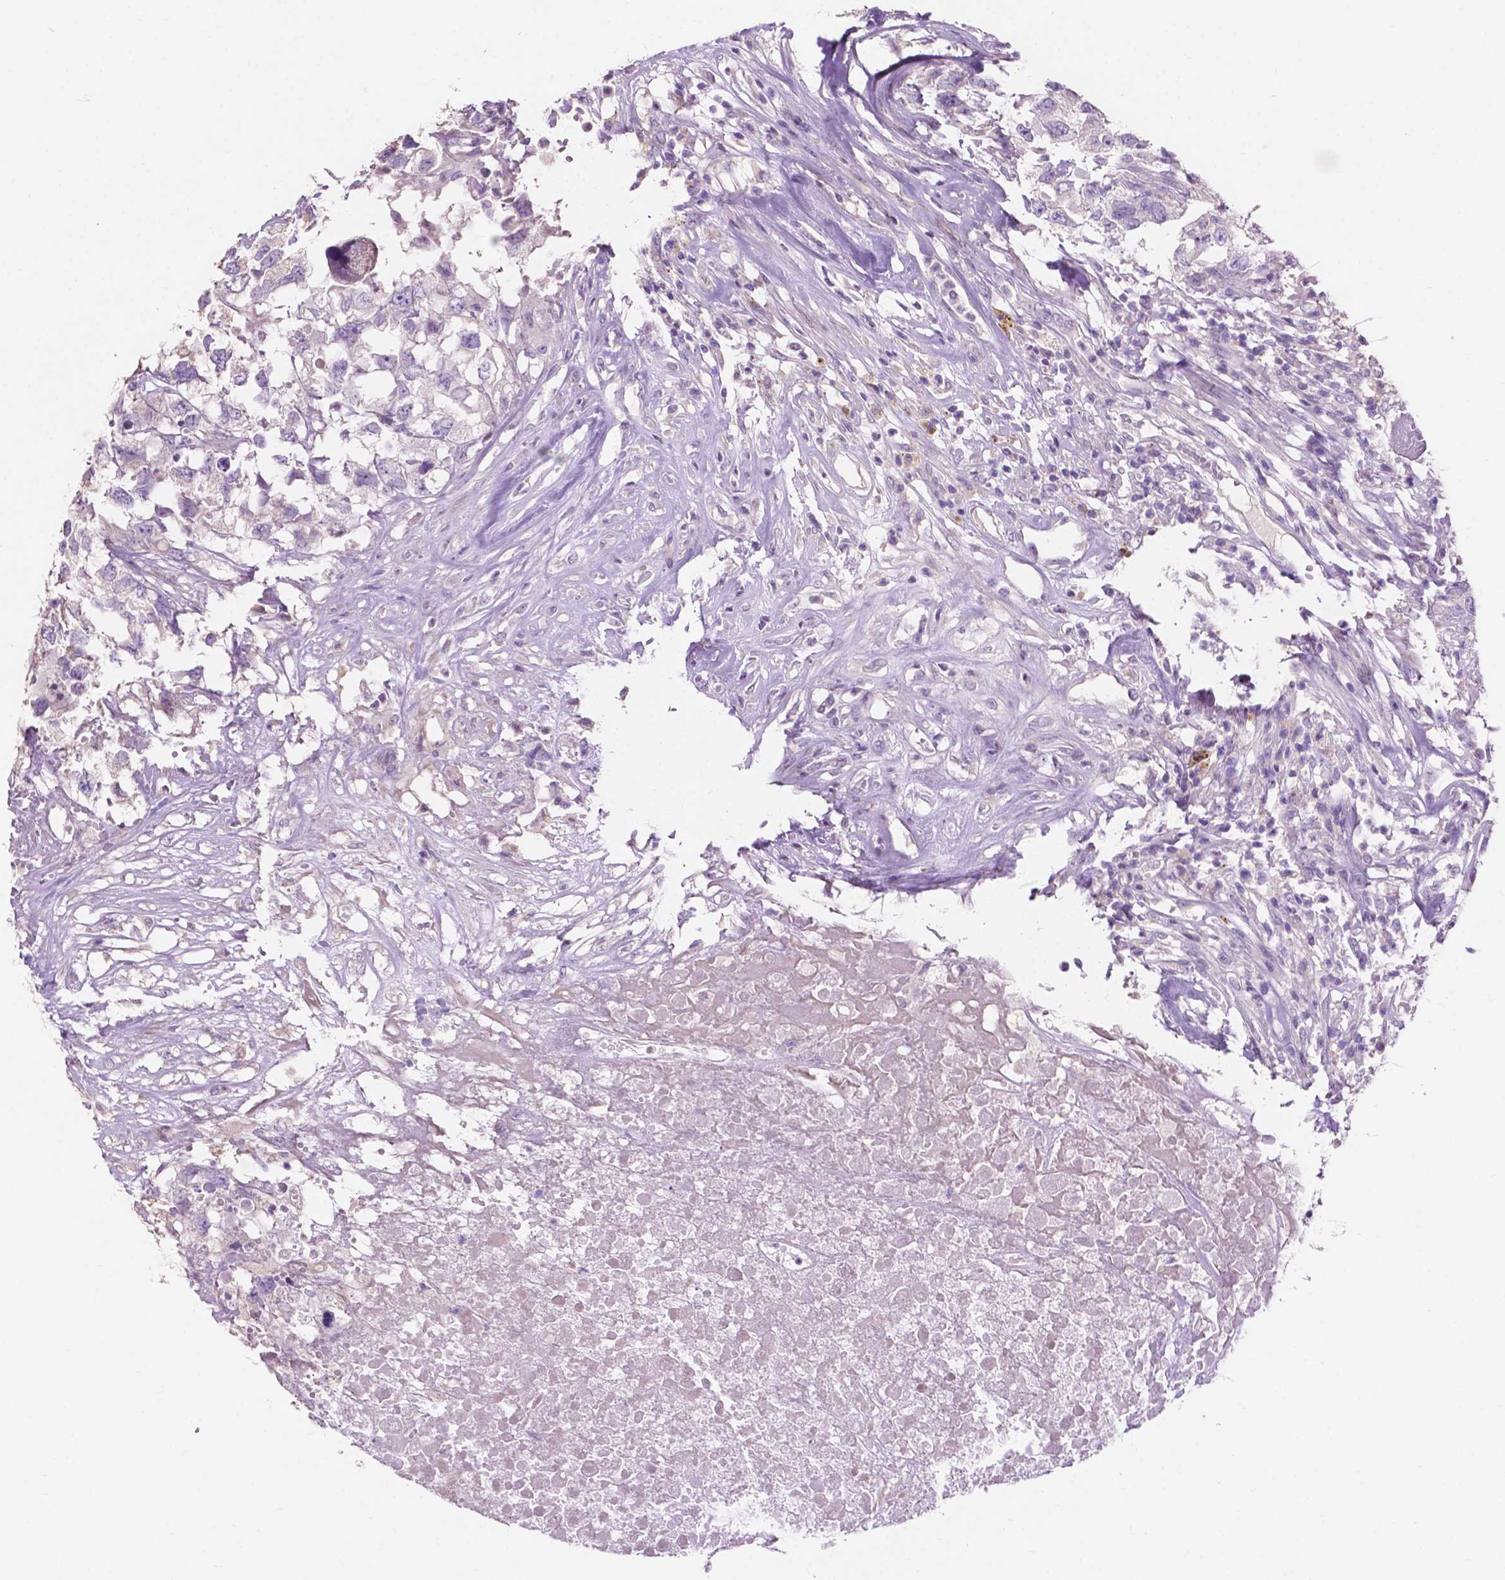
{"staining": {"intensity": "negative", "quantity": "none", "location": "none"}, "tissue": "testis cancer", "cell_type": "Tumor cells", "image_type": "cancer", "snomed": [{"axis": "morphology", "description": "Carcinoma, Embryonal, NOS"}, {"axis": "topography", "description": "Testis"}], "caption": "High magnification brightfield microscopy of testis cancer stained with DAB (3,3'-diaminobenzidine) (brown) and counterstained with hematoxylin (blue): tumor cells show no significant positivity.", "gene": "CLDN17", "patient": {"sex": "male", "age": 83}}